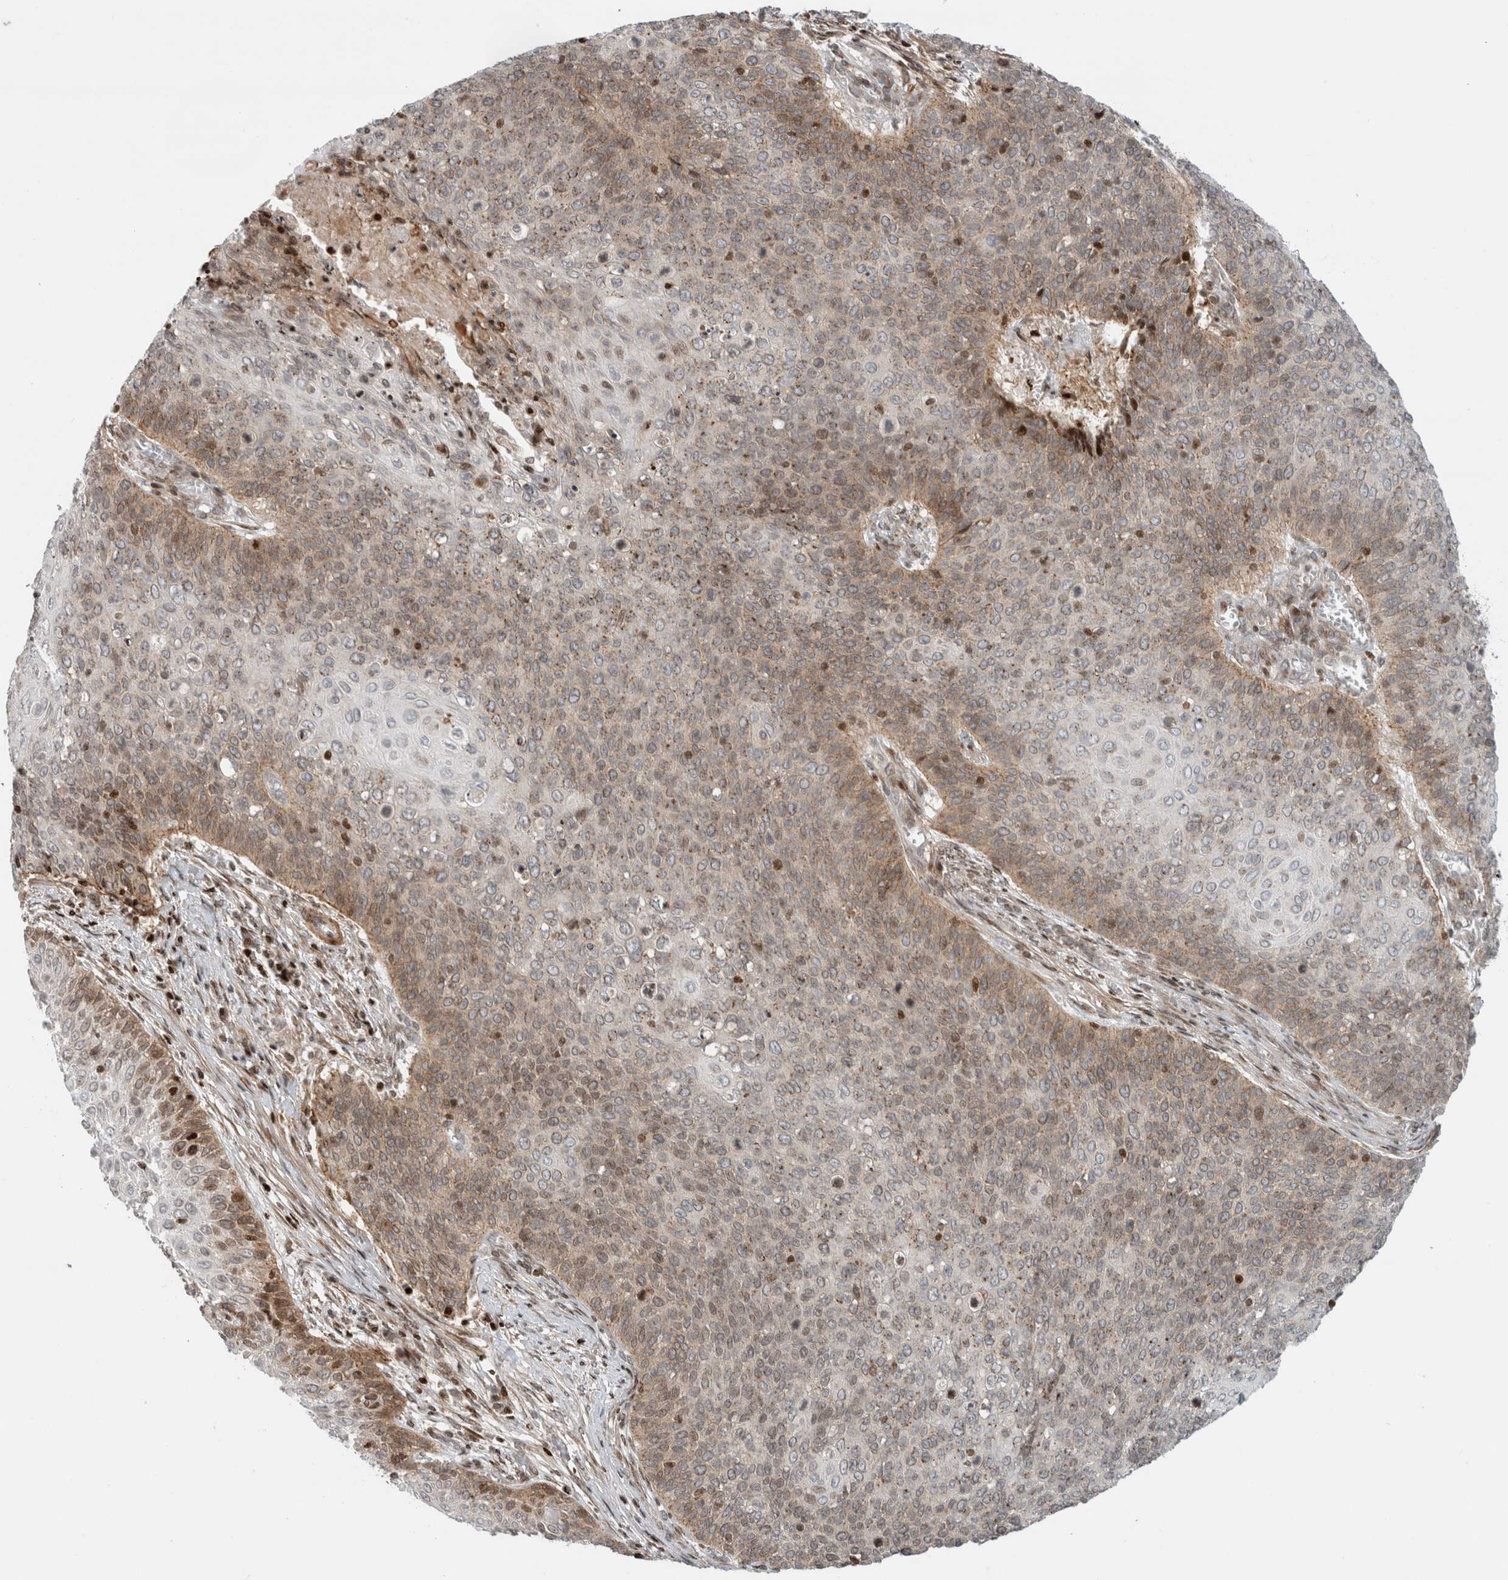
{"staining": {"intensity": "weak", "quantity": "25%-75%", "location": "cytoplasmic/membranous"}, "tissue": "cervical cancer", "cell_type": "Tumor cells", "image_type": "cancer", "snomed": [{"axis": "morphology", "description": "Squamous cell carcinoma, NOS"}, {"axis": "topography", "description": "Cervix"}], "caption": "This histopathology image shows cervical squamous cell carcinoma stained with immunohistochemistry (IHC) to label a protein in brown. The cytoplasmic/membranous of tumor cells show weak positivity for the protein. Nuclei are counter-stained blue.", "gene": "GINS4", "patient": {"sex": "female", "age": 39}}